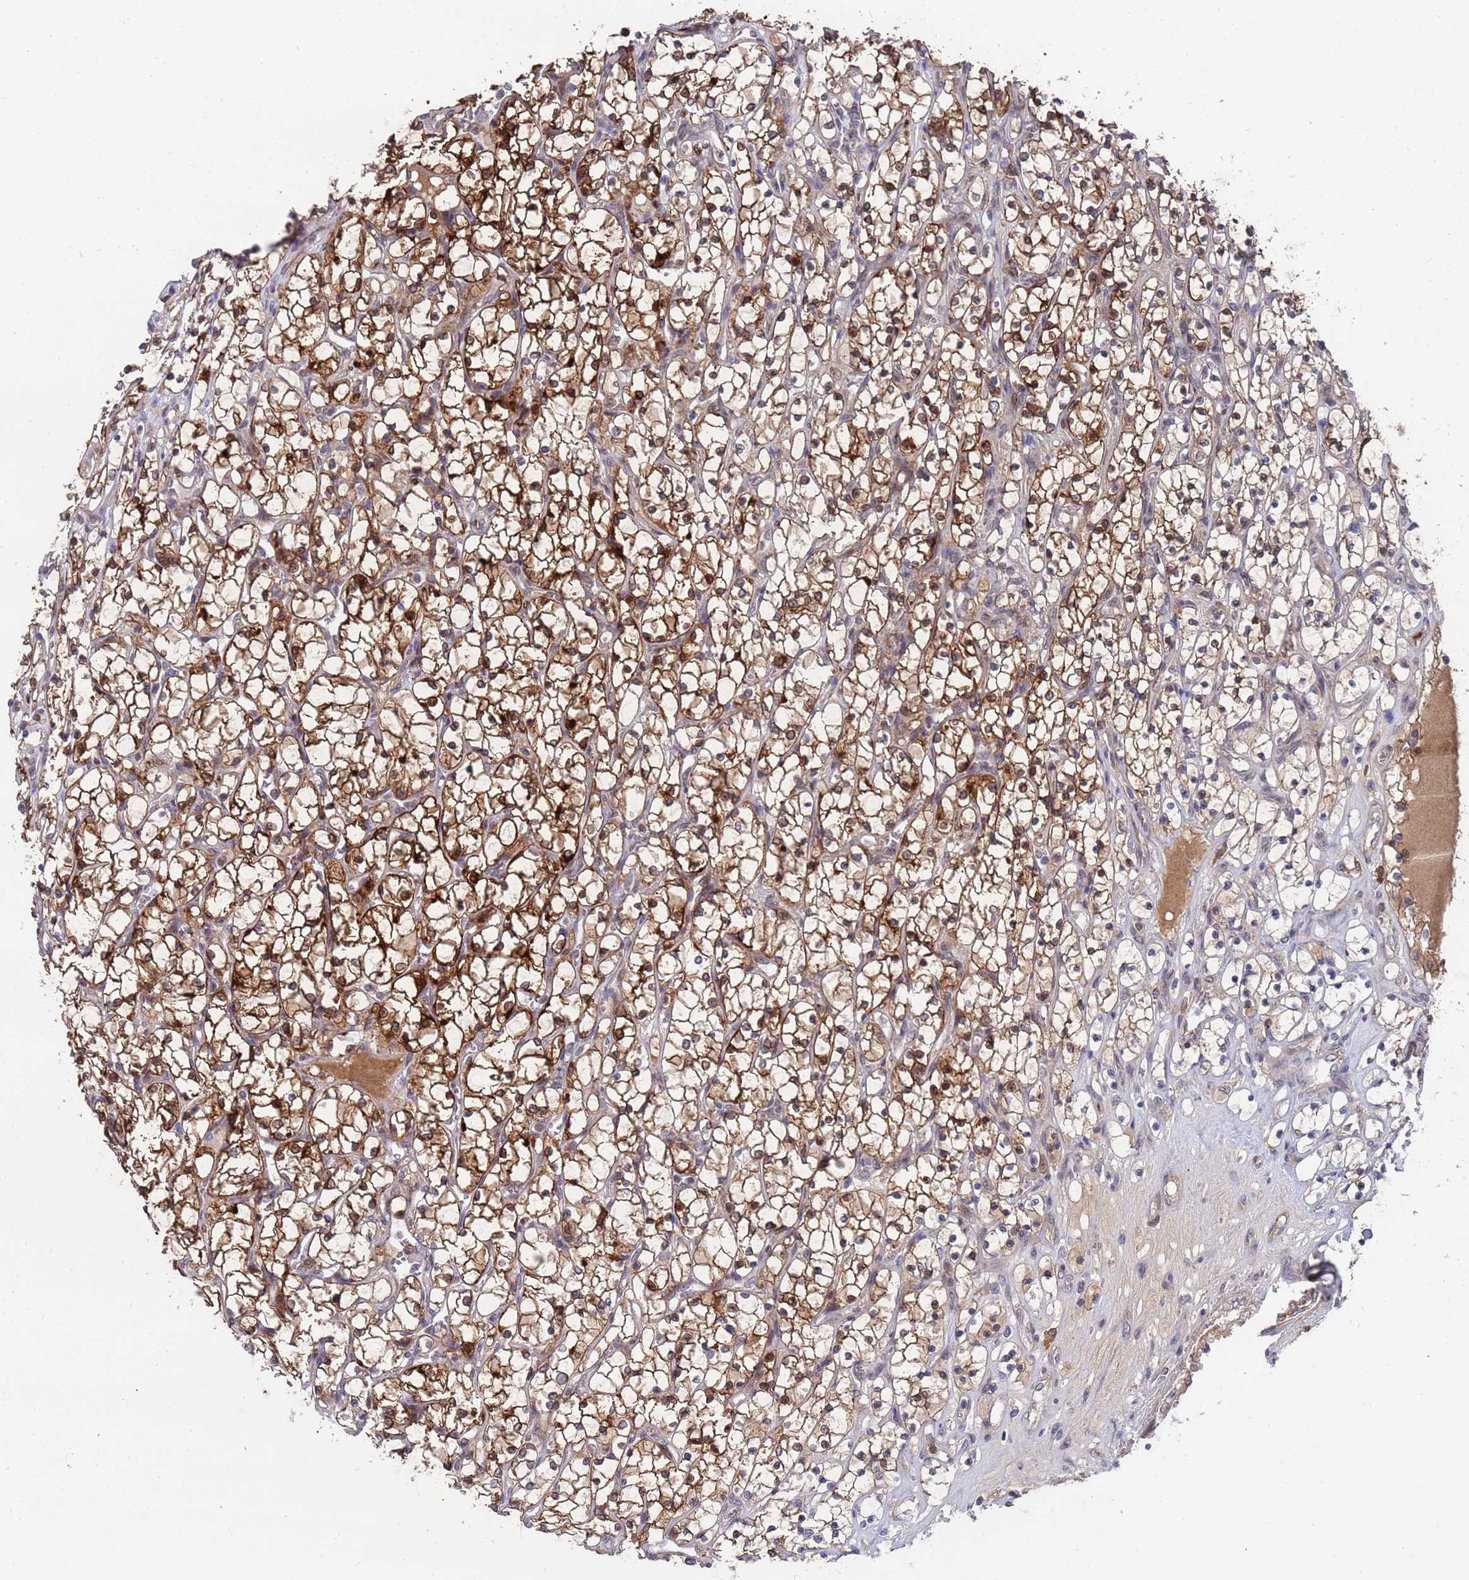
{"staining": {"intensity": "strong", "quantity": "25%-75%", "location": "cytoplasmic/membranous,nuclear"}, "tissue": "renal cancer", "cell_type": "Tumor cells", "image_type": "cancer", "snomed": [{"axis": "morphology", "description": "Adenocarcinoma, NOS"}, {"axis": "topography", "description": "Kidney"}], "caption": "Strong cytoplasmic/membranous and nuclear positivity for a protein is appreciated in about 25%-75% of tumor cells of renal adenocarcinoma using immunohistochemistry (IHC).", "gene": "TMBIM6", "patient": {"sex": "female", "age": 69}}